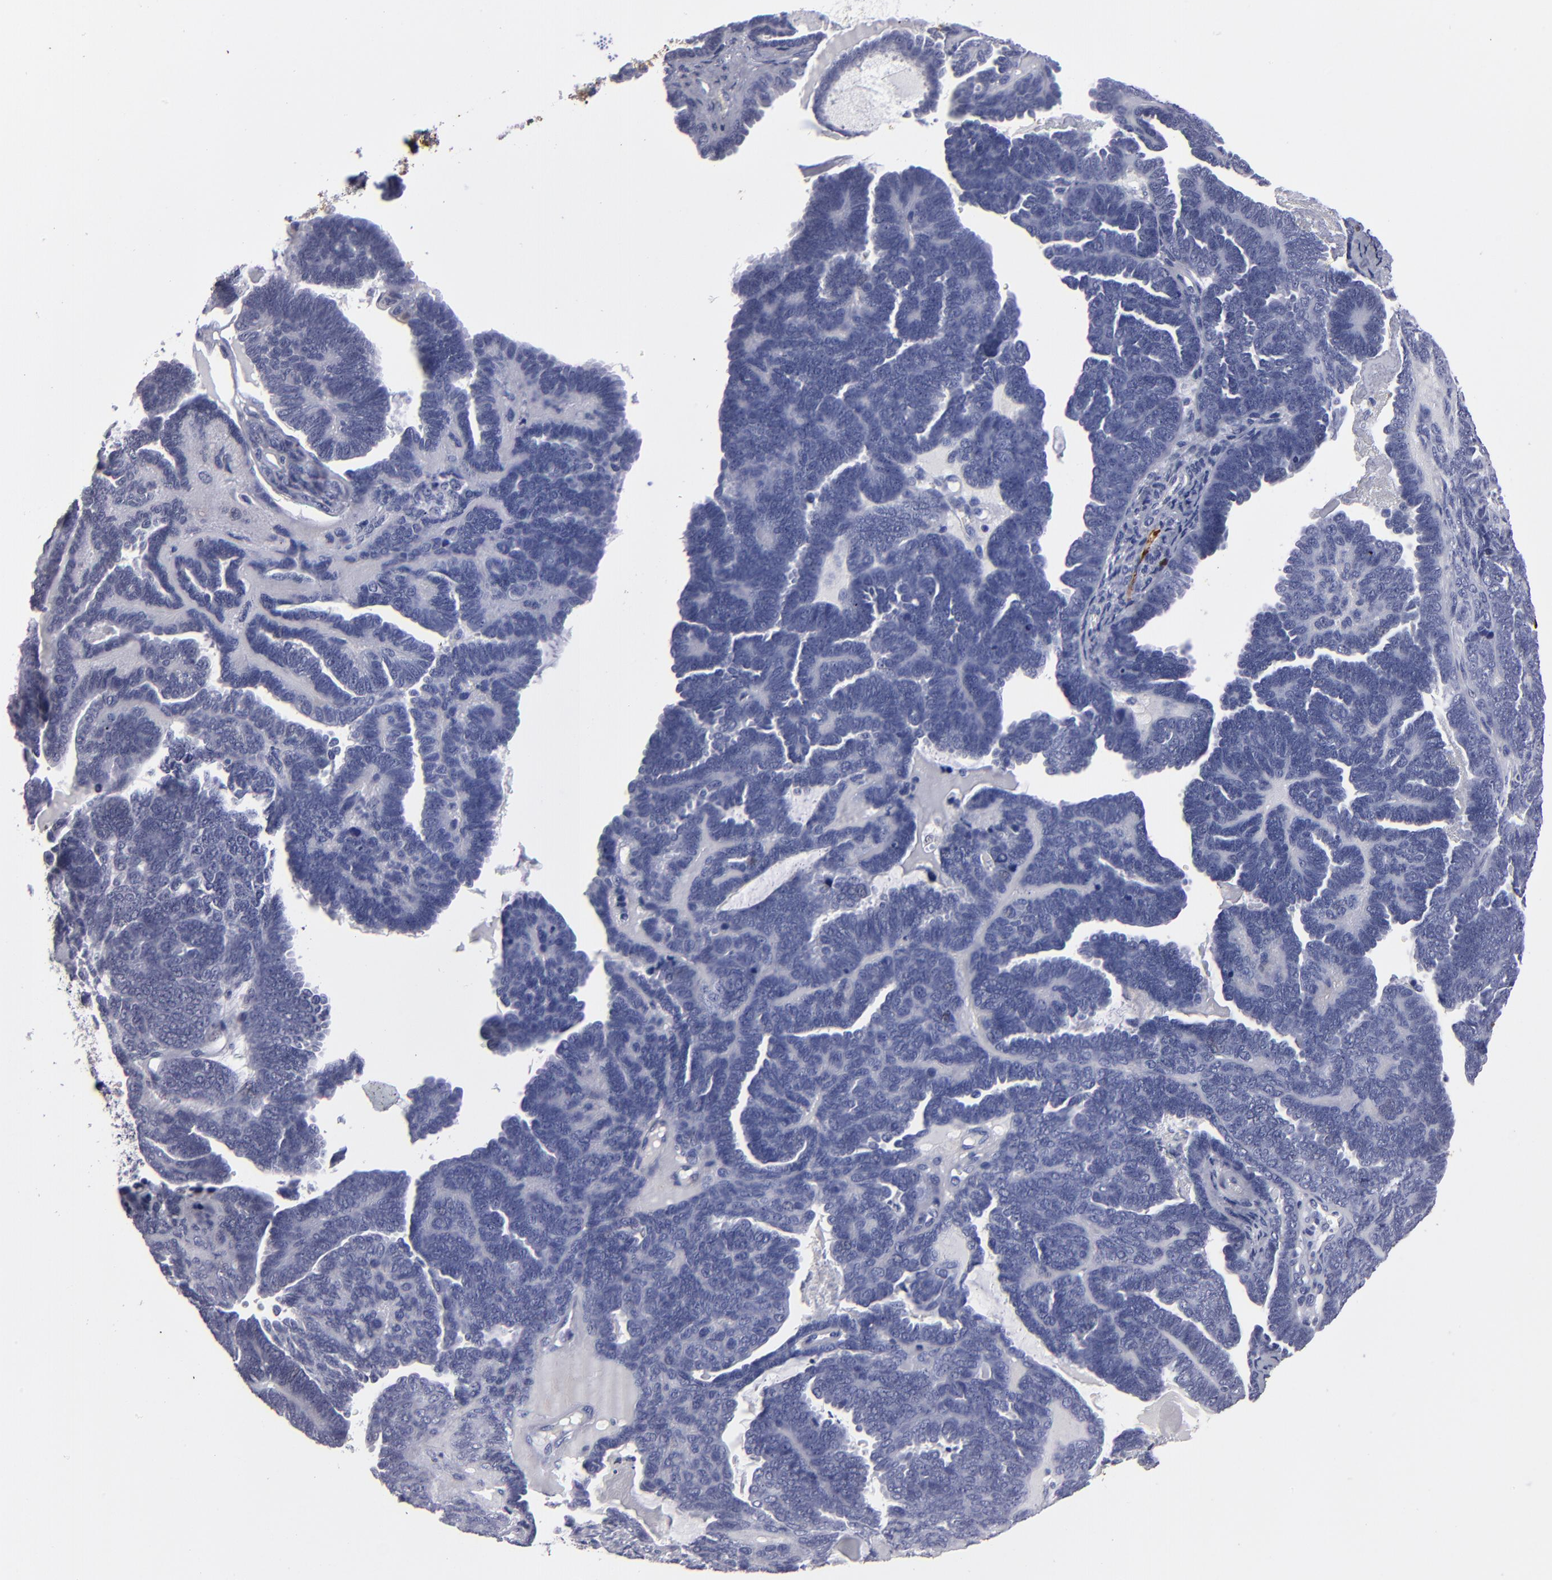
{"staining": {"intensity": "weak", "quantity": "<25%", "location": "cytoplasmic/membranous"}, "tissue": "endometrial cancer", "cell_type": "Tumor cells", "image_type": "cancer", "snomed": [{"axis": "morphology", "description": "Neoplasm, malignant, NOS"}, {"axis": "topography", "description": "Endometrium"}], "caption": "Immunohistochemical staining of human endometrial cancer shows no significant positivity in tumor cells.", "gene": "FABP4", "patient": {"sex": "female", "age": 74}}